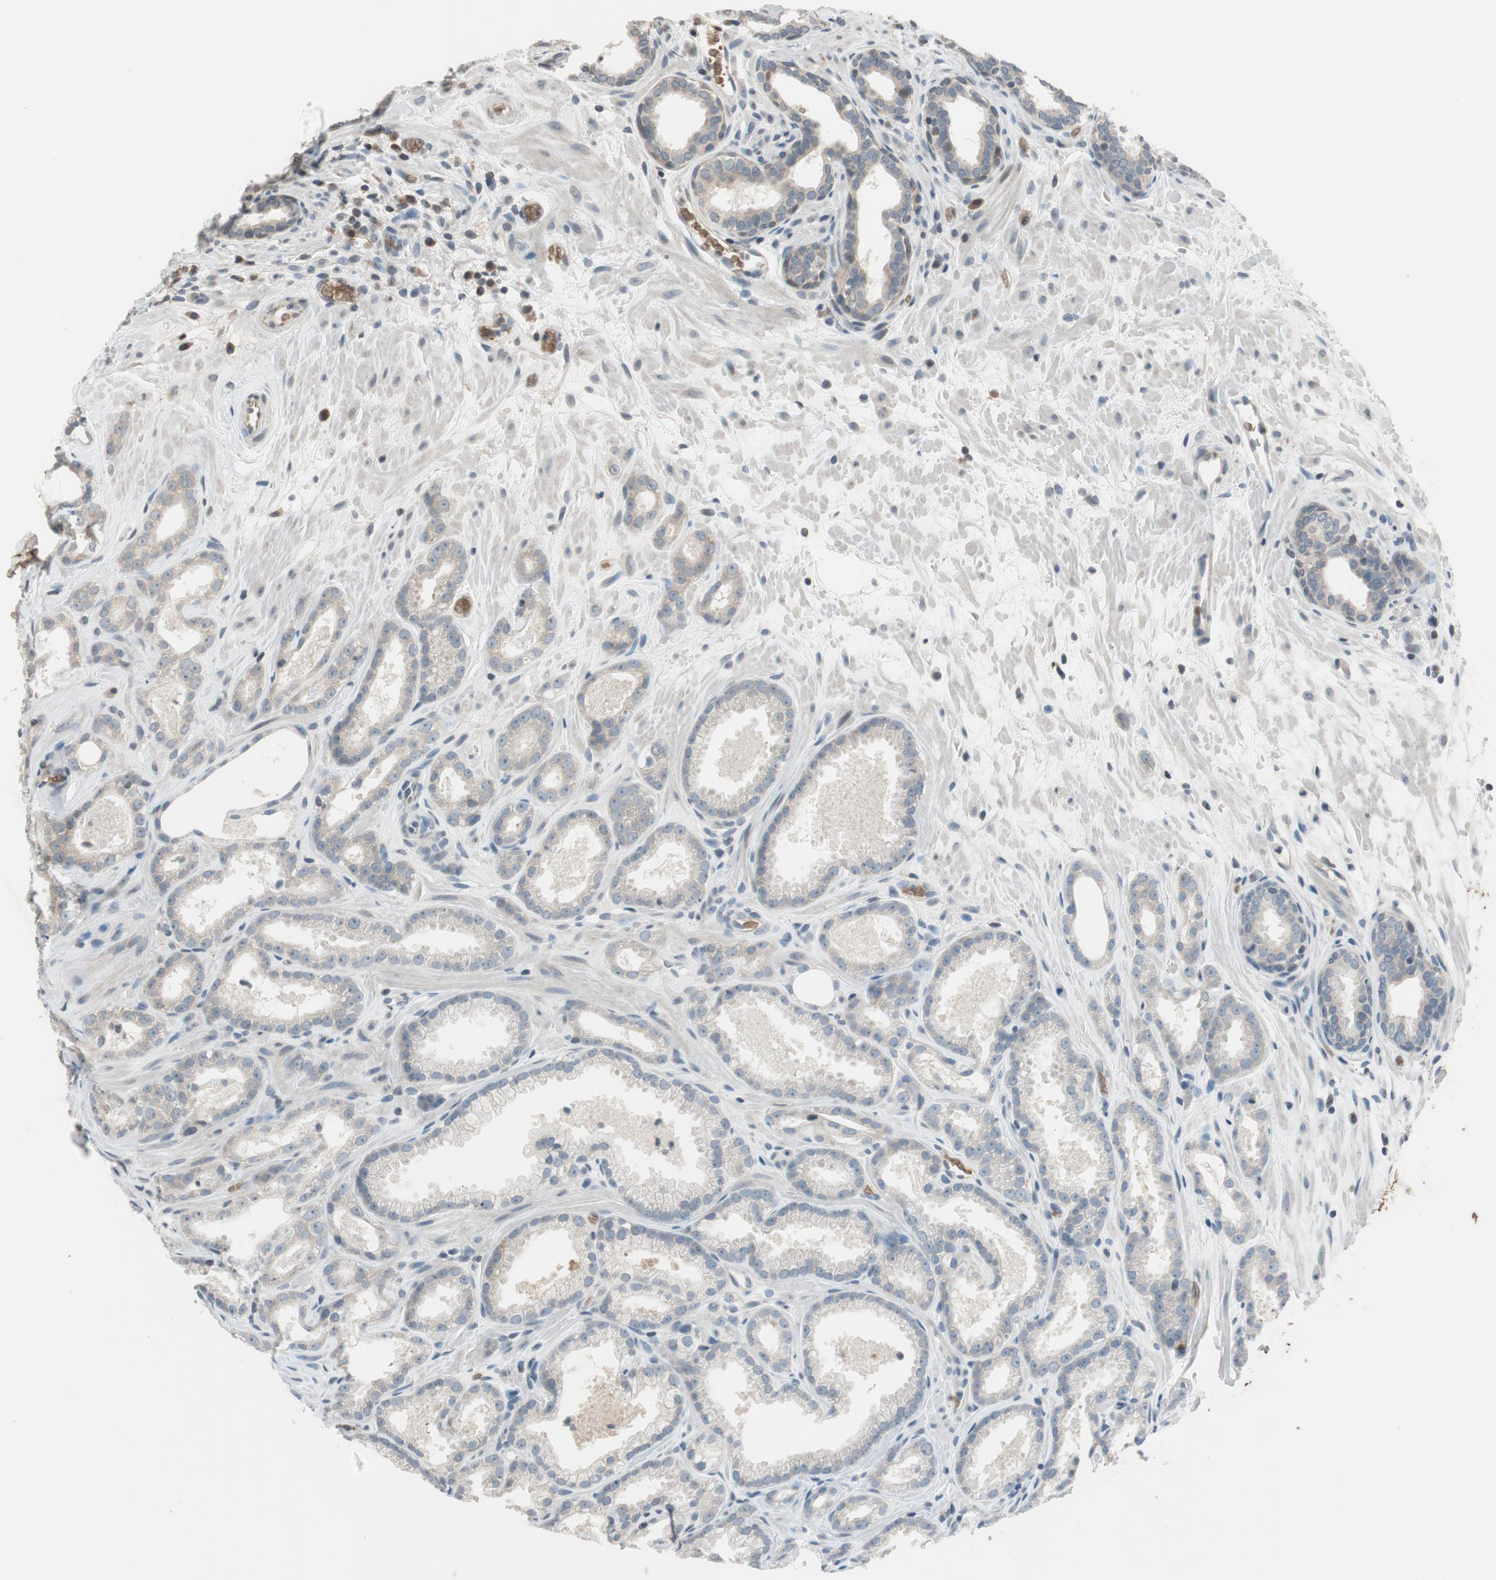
{"staining": {"intensity": "weak", "quantity": "<25%", "location": "cytoplasmic/membranous"}, "tissue": "prostate cancer", "cell_type": "Tumor cells", "image_type": "cancer", "snomed": [{"axis": "morphology", "description": "Adenocarcinoma, Low grade"}, {"axis": "topography", "description": "Prostate"}], "caption": "High magnification brightfield microscopy of prostate cancer stained with DAB (3,3'-diaminobenzidine) (brown) and counterstained with hematoxylin (blue): tumor cells show no significant staining.", "gene": "GYPC", "patient": {"sex": "male", "age": 57}}